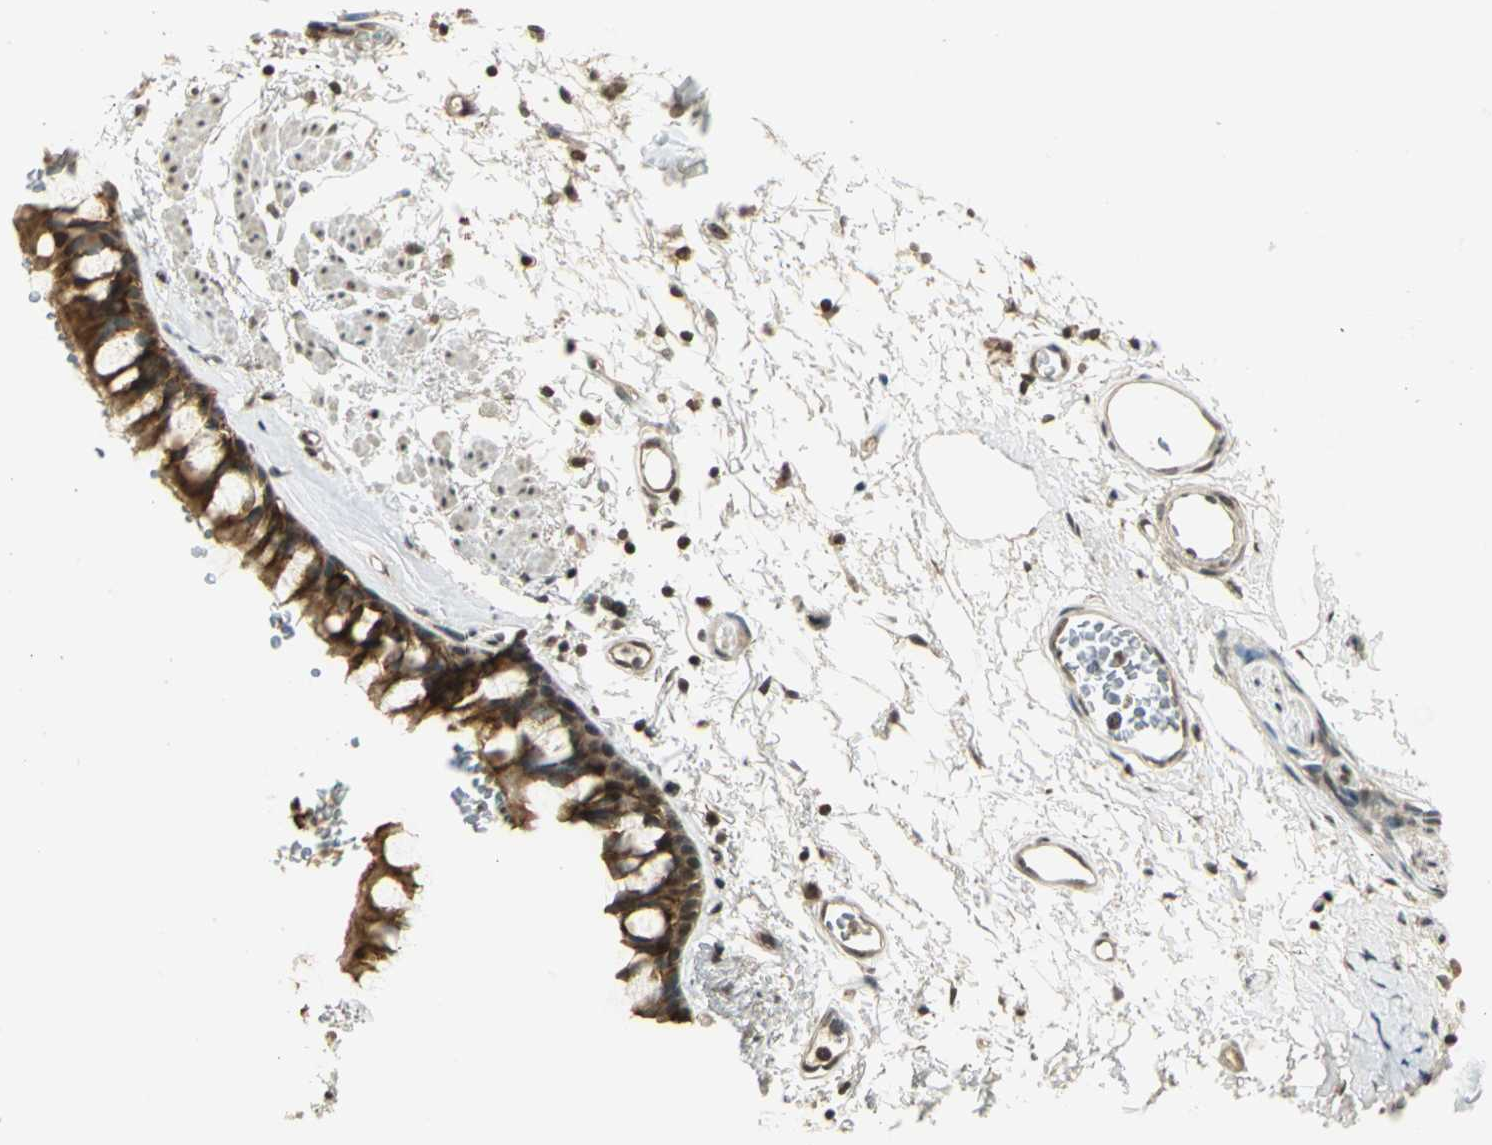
{"staining": {"intensity": "strong", "quantity": ">75%", "location": "cytoplasmic/membranous"}, "tissue": "bronchus", "cell_type": "Respiratory epithelial cells", "image_type": "normal", "snomed": [{"axis": "morphology", "description": "Normal tissue, NOS"}, {"axis": "topography", "description": "Bronchus"}], "caption": "Immunohistochemical staining of normal human bronchus shows high levels of strong cytoplasmic/membranous staining in about >75% of respiratory epithelial cells. (brown staining indicates protein expression, while blue staining denotes nuclei).", "gene": "CDC34", "patient": {"sex": "female", "age": 73}}